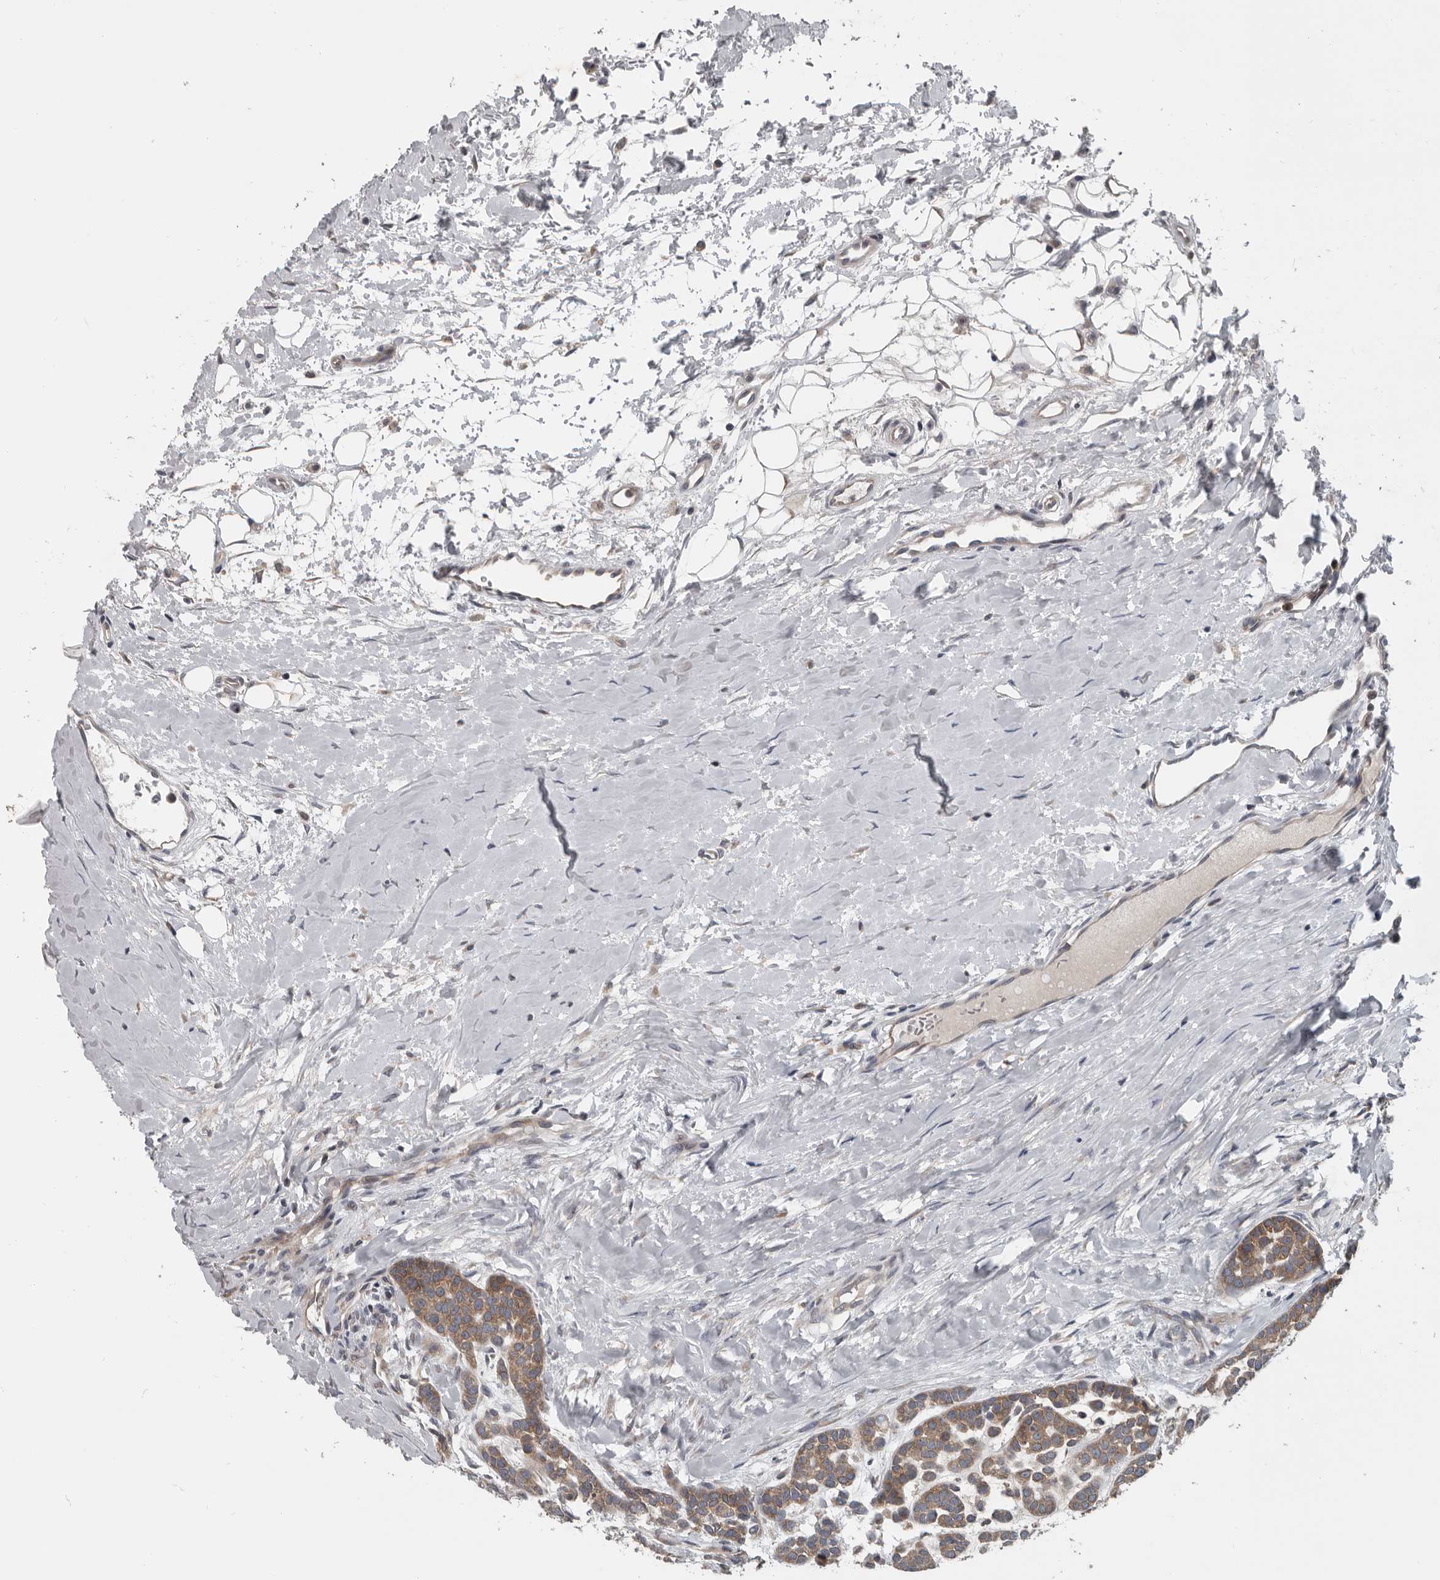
{"staining": {"intensity": "moderate", "quantity": ">75%", "location": "cytoplasmic/membranous"}, "tissue": "head and neck cancer", "cell_type": "Tumor cells", "image_type": "cancer", "snomed": [{"axis": "morphology", "description": "Adenocarcinoma, NOS"}, {"axis": "morphology", "description": "Adenoma, NOS"}, {"axis": "topography", "description": "Head-Neck"}], "caption": "Human head and neck cancer (adenoma) stained with a protein marker displays moderate staining in tumor cells.", "gene": "TMEM199", "patient": {"sex": "female", "age": 55}}